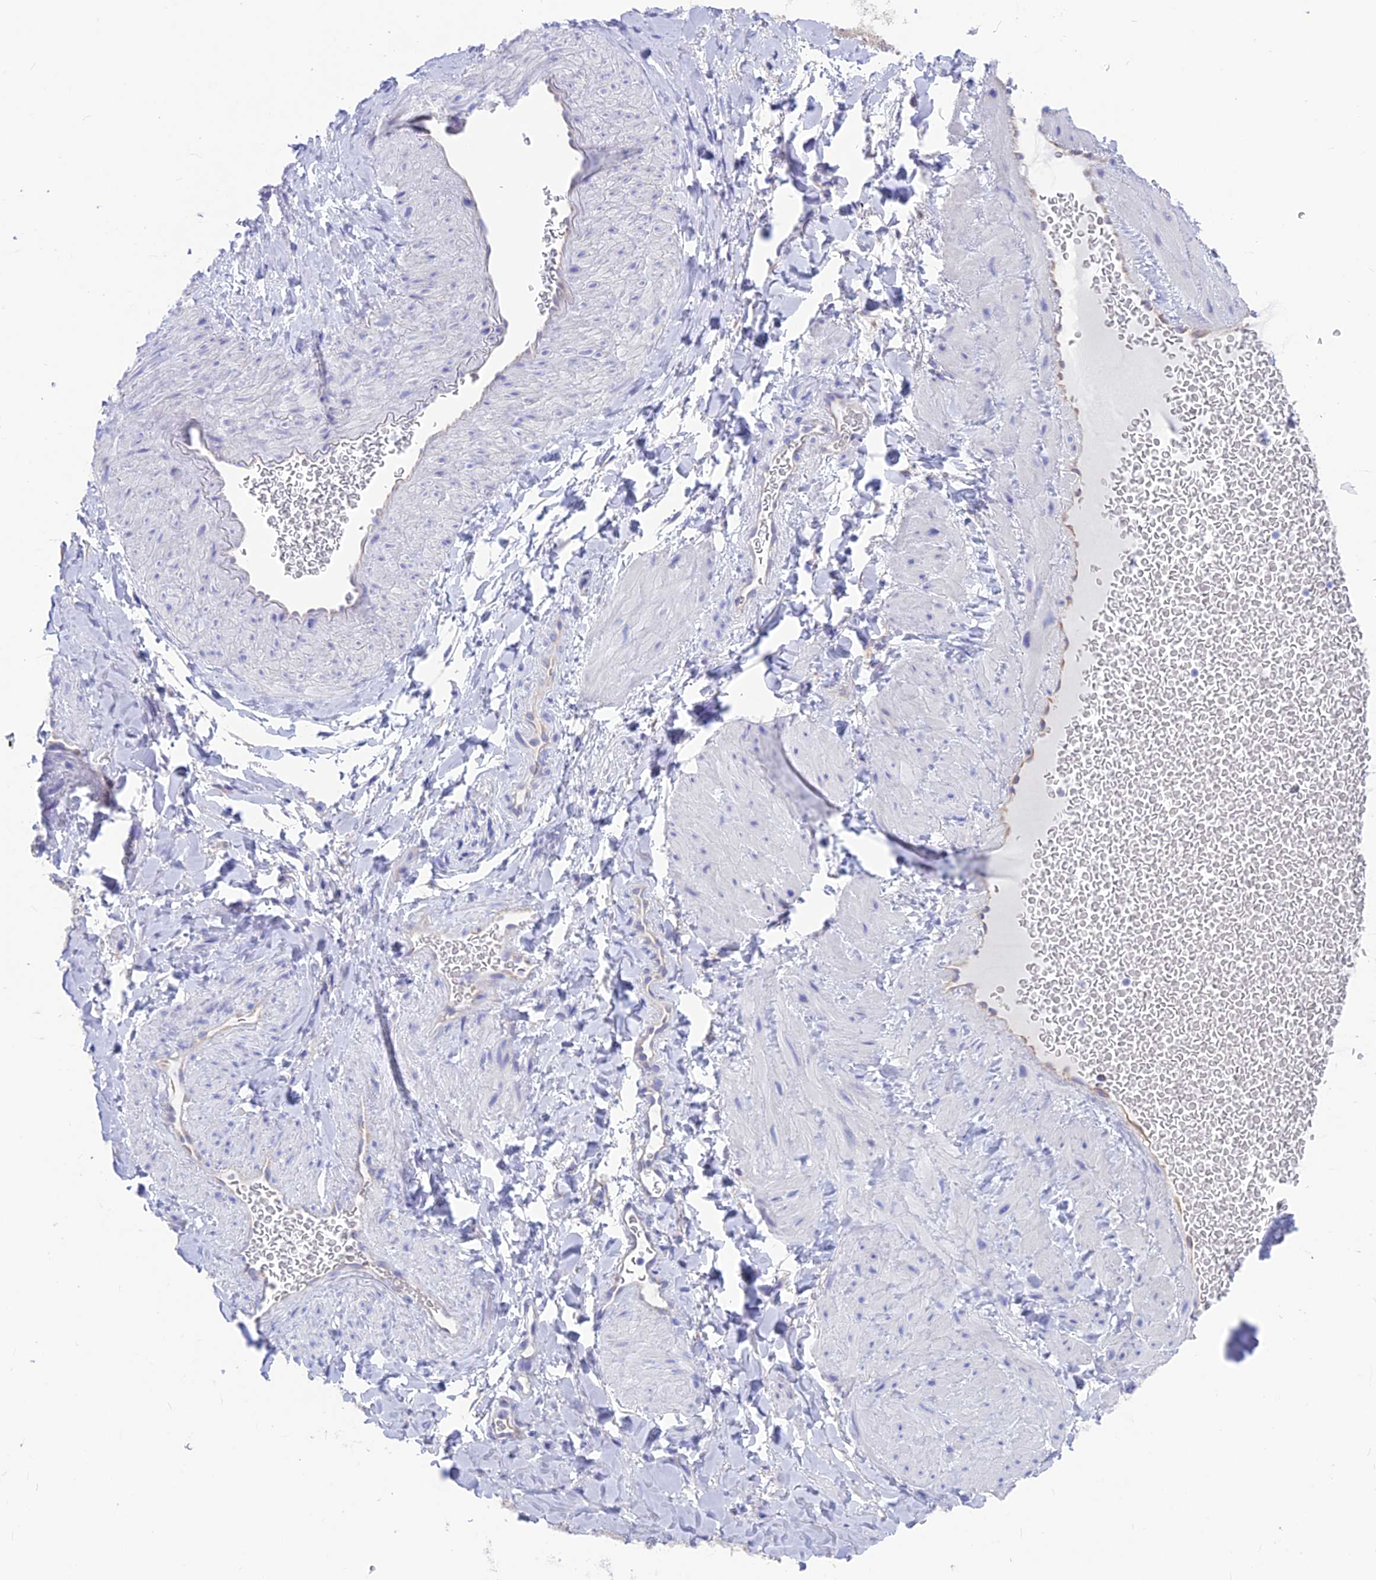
{"staining": {"intensity": "negative", "quantity": "none", "location": "none"}, "tissue": "adipose tissue", "cell_type": "Adipocytes", "image_type": "normal", "snomed": [{"axis": "morphology", "description": "Normal tissue, NOS"}, {"axis": "topography", "description": "Soft tissue"}, {"axis": "topography", "description": "Vascular tissue"}], "caption": "Adipose tissue was stained to show a protein in brown. There is no significant positivity in adipocytes. (DAB immunohistochemistry, high magnification).", "gene": "GNGT2", "patient": {"sex": "male", "age": 54}}